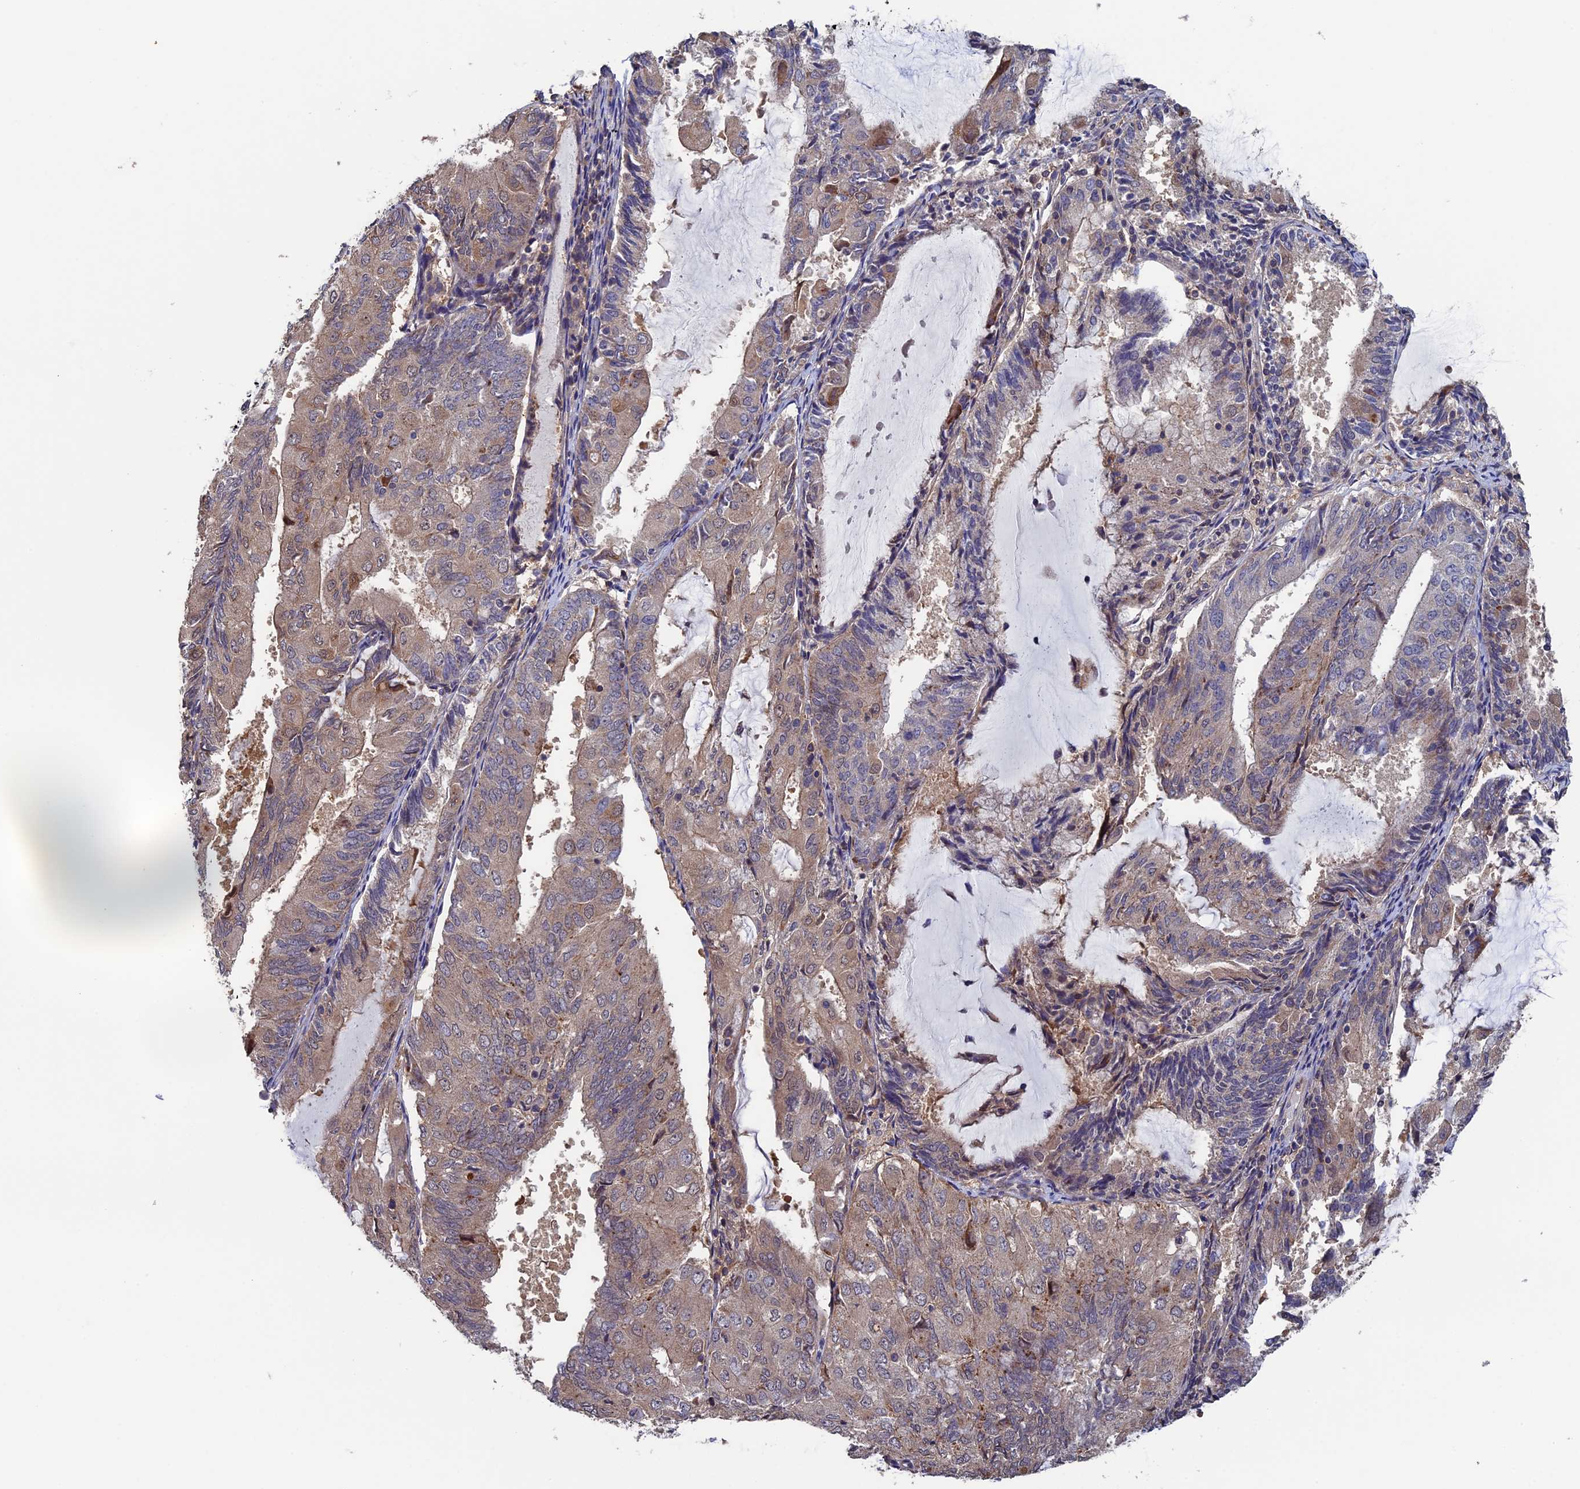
{"staining": {"intensity": "weak", "quantity": "25%-75%", "location": "cytoplasmic/membranous"}, "tissue": "endometrial cancer", "cell_type": "Tumor cells", "image_type": "cancer", "snomed": [{"axis": "morphology", "description": "Adenocarcinoma, NOS"}, {"axis": "topography", "description": "Endometrium"}], "caption": "This image reveals immunohistochemistry staining of endometrial cancer (adenocarcinoma), with low weak cytoplasmic/membranous positivity in approximately 25%-75% of tumor cells.", "gene": "LCMT1", "patient": {"sex": "female", "age": 81}}